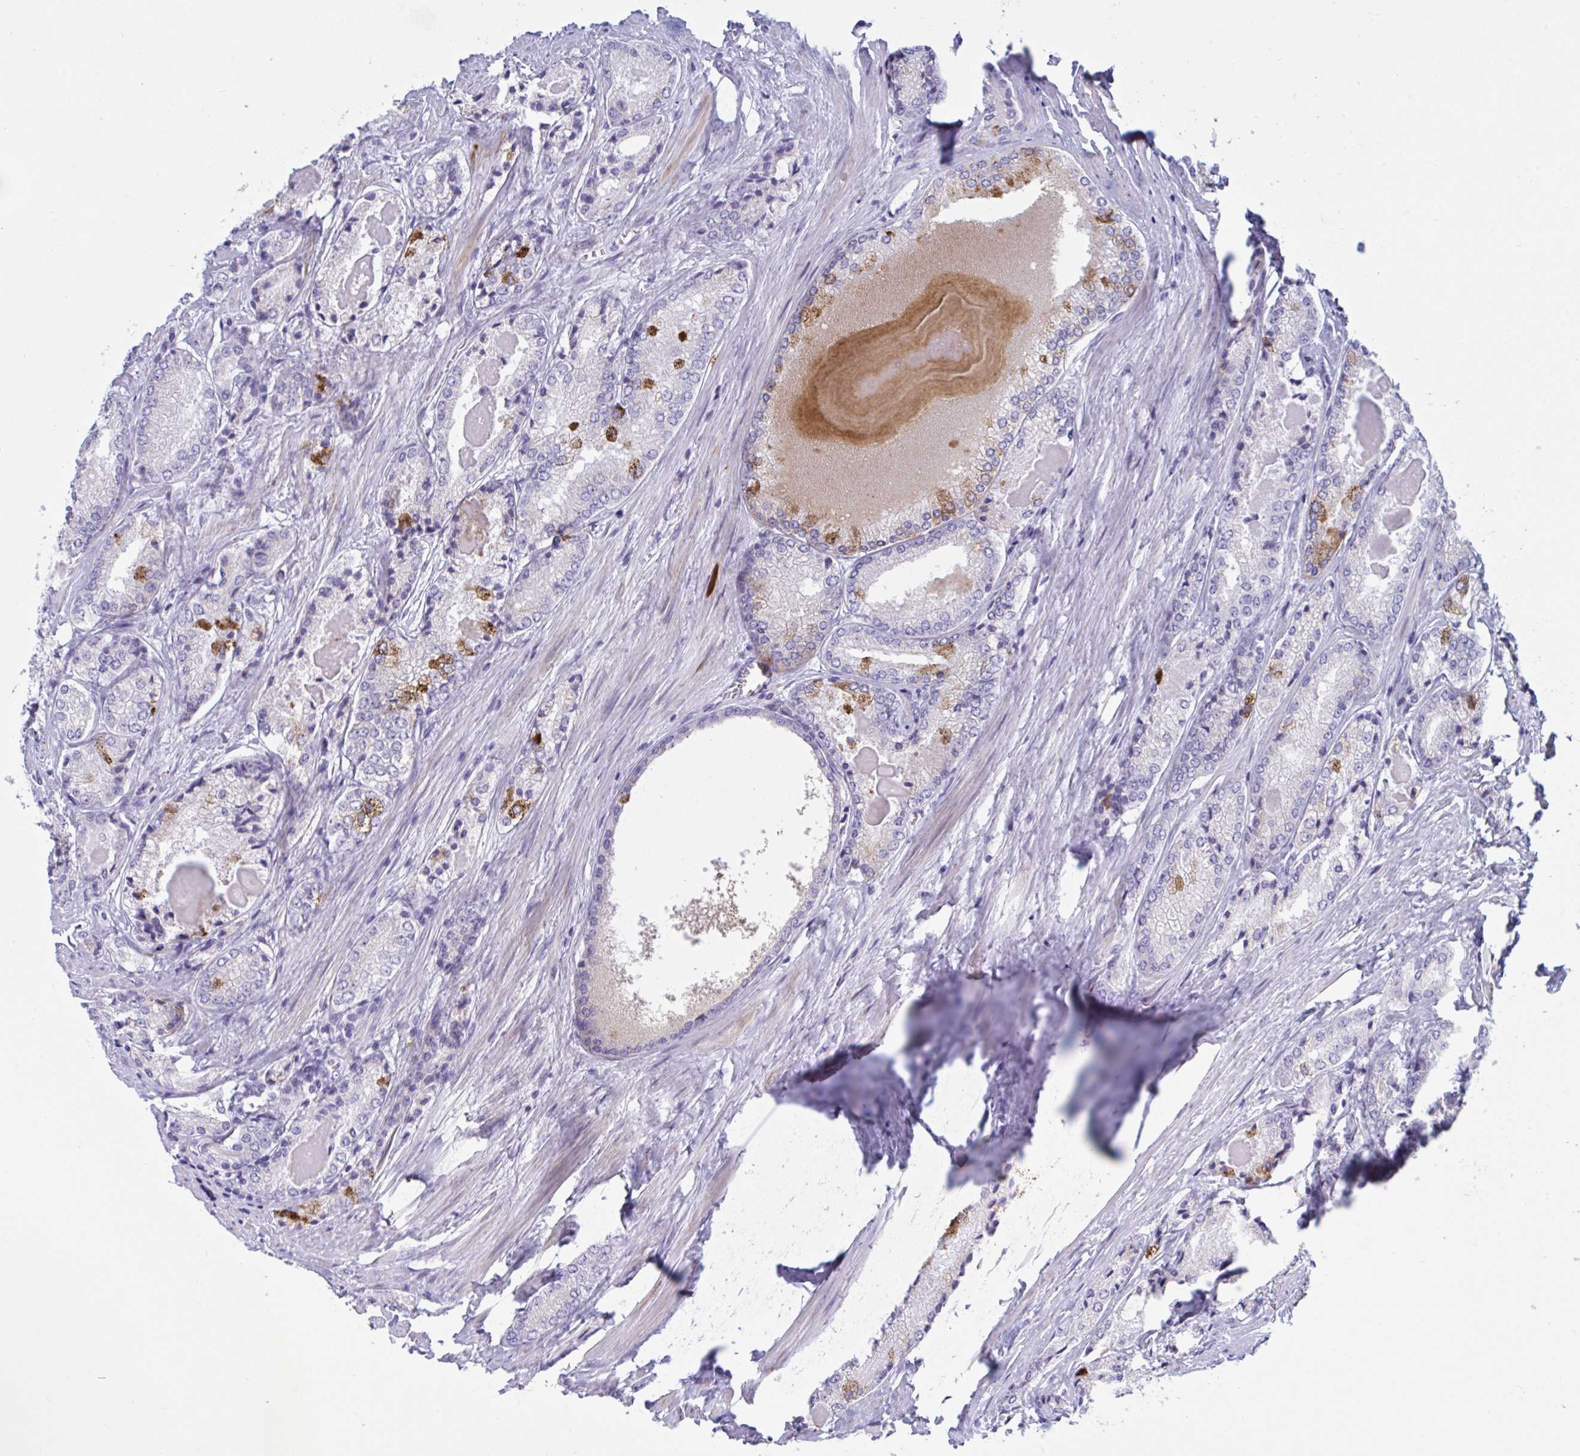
{"staining": {"intensity": "negative", "quantity": "none", "location": "none"}, "tissue": "prostate cancer", "cell_type": "Tumor cells", "image_type": "cancer", "snomed": [{"axis": "morphology", "description": "Adenocarcinoma, NOS"}, {"axis": "morphology", "description": "Adenocarcinoma, Low grade"}, {"axis": "topography", "description": "Prostate"}], "caption": "Immunohistochemistry (IHC) image of human low-grade adenocarcinoma (prostate) stained for a protein (brown), which reveals no expression in tumor cells. (Brightfield microscopy of DAB IHC at high magnification).", "gene": "OXLD1", "patient": {"sex": "male", "age": 68}}